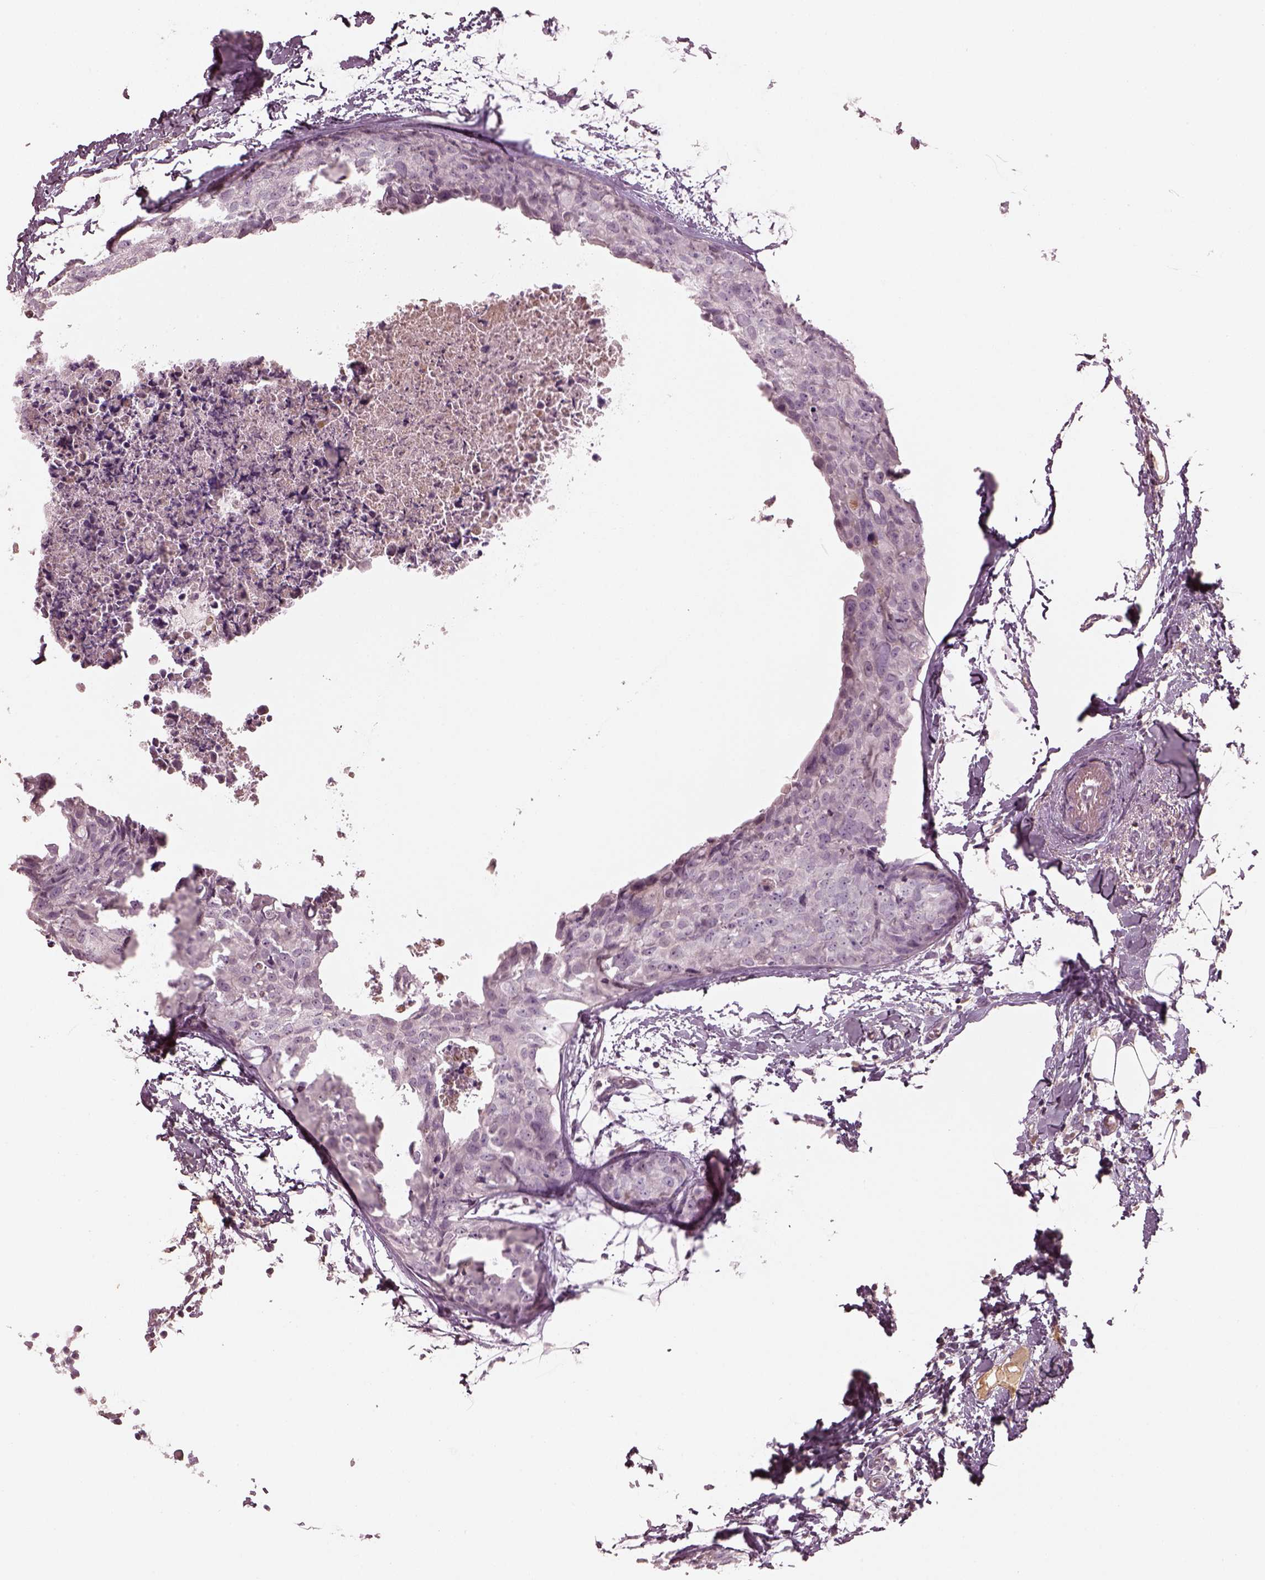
{"staining": {"intensity": "negative", "quantity": "none", "location": "none"}, "tissue": "breast cancer", "cell_type": "Tumor cells", "image_type": "cancer", "snomed": [{"axis": "morphology", "description": "Duct carcinoma"}, {"axis": "topography", "description": "Breast"}], "caption": "Immunohistochemistry (IHC) image of neoplastic tissue: breast cancer stained with DAB exhibits no significant protein expression in tumor cells.", "gene": "TLX3", "patient": {"sex": "female", "age": 38}}